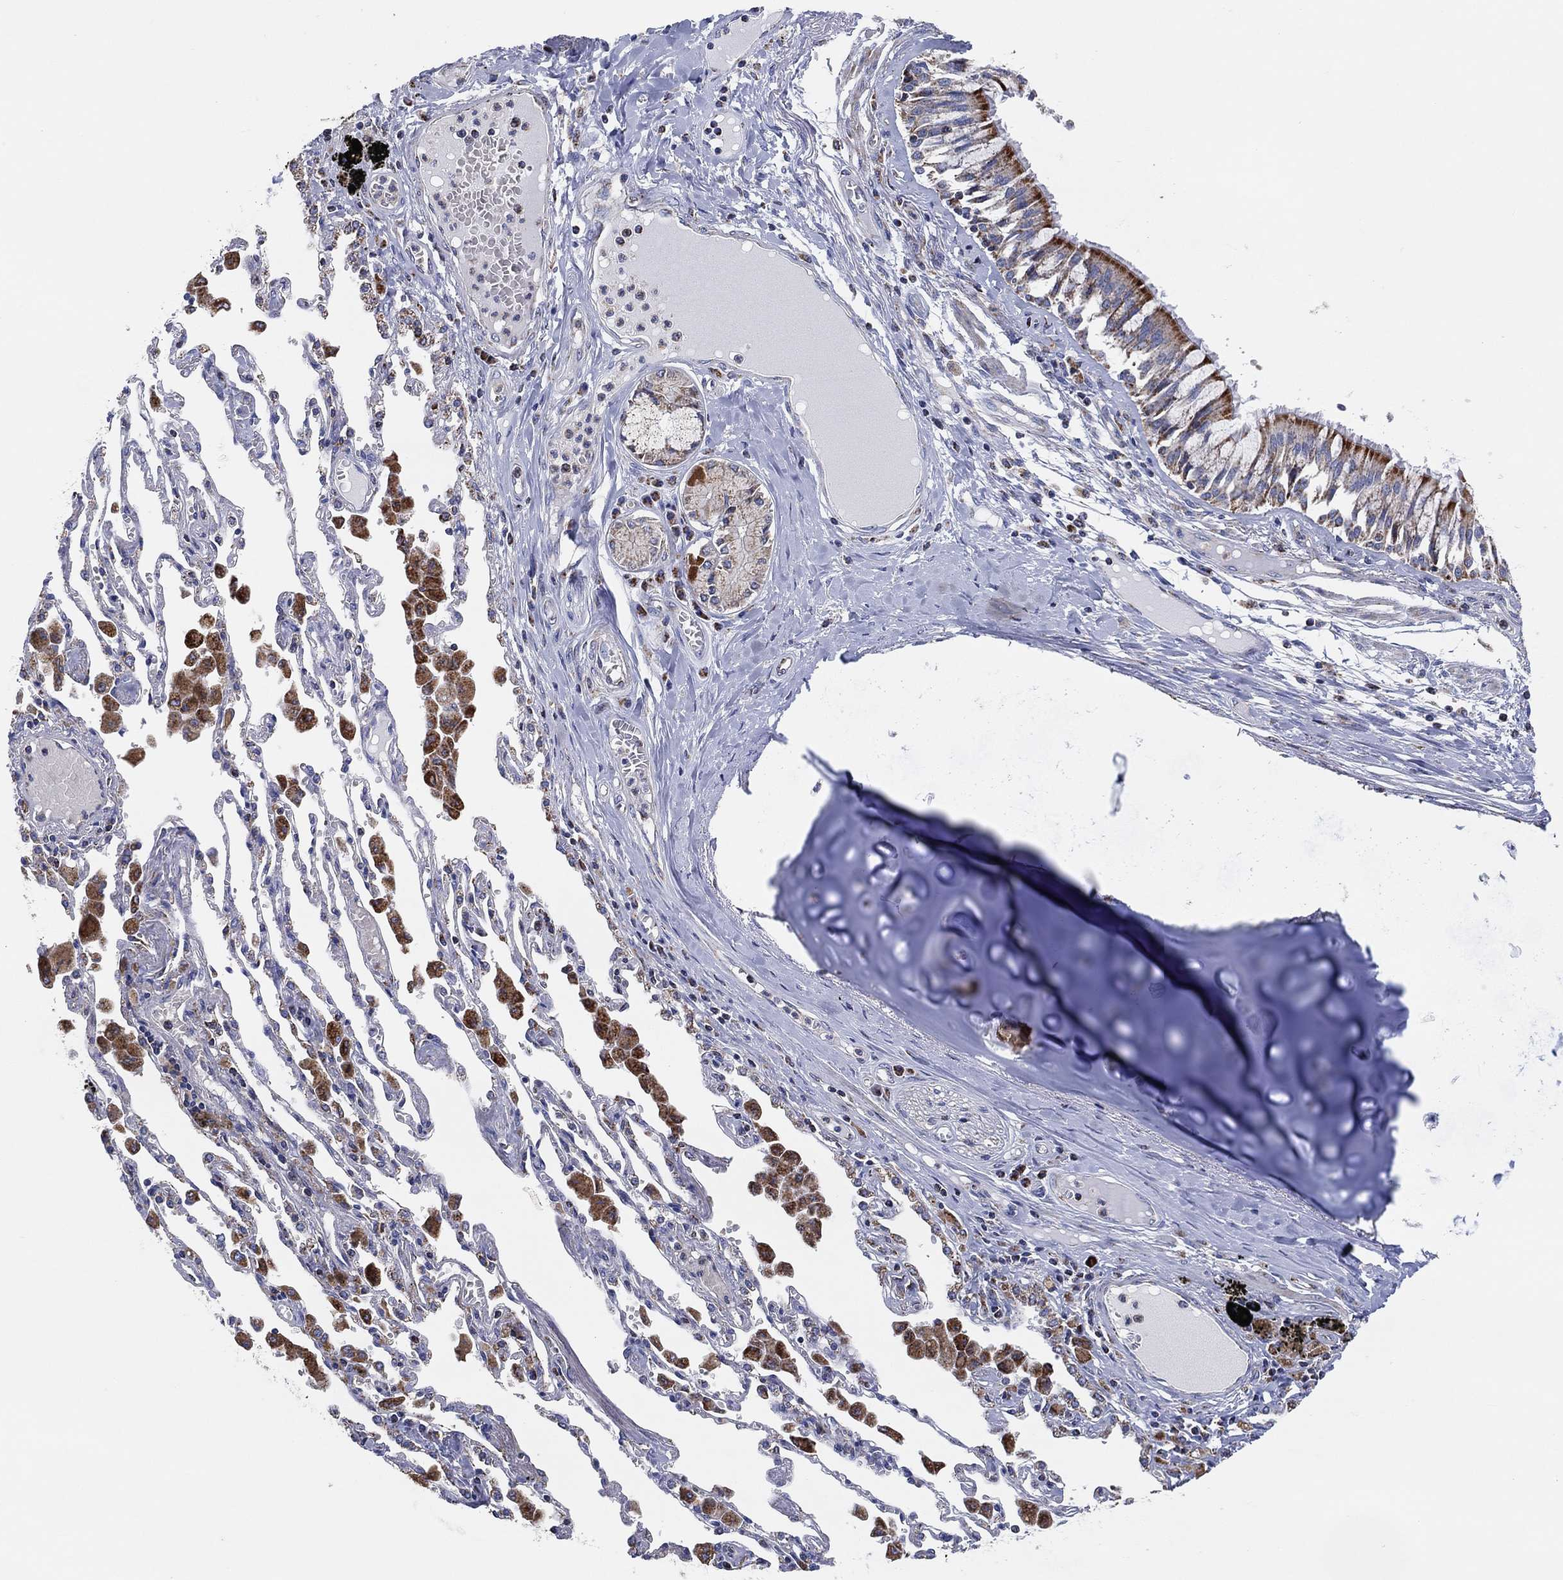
{"staining": {"intensity": "strong", "quantity": "<25%", "location": "cytoplasmic/membranous"}, "tissue": "bronchus", "cell_type": "Respiratory epithelial cells", "image_type": "normal", "snomed": [{"axis": "morphology", "description": "Normal tissue, NOS"}, {"axis": "morphology", "description": "Squamous cell carcinoma, NOS"}, {"axis": "topography", "description": "Cartilage tissue"}, {"axis": "topography", "description": "Bronchus"}, {"axis": "topography", "description": "Lung"}], "caption": "Respiratory epithelial cells exhibit medium levels of strong cytoplasmic/membranous staining in approximately <25% of cells in benign human bronchus. (IHC, brightfield microscopy, high magnification).", "gene": "GCAT", "patient": {"sex": "female", "age": 49}}